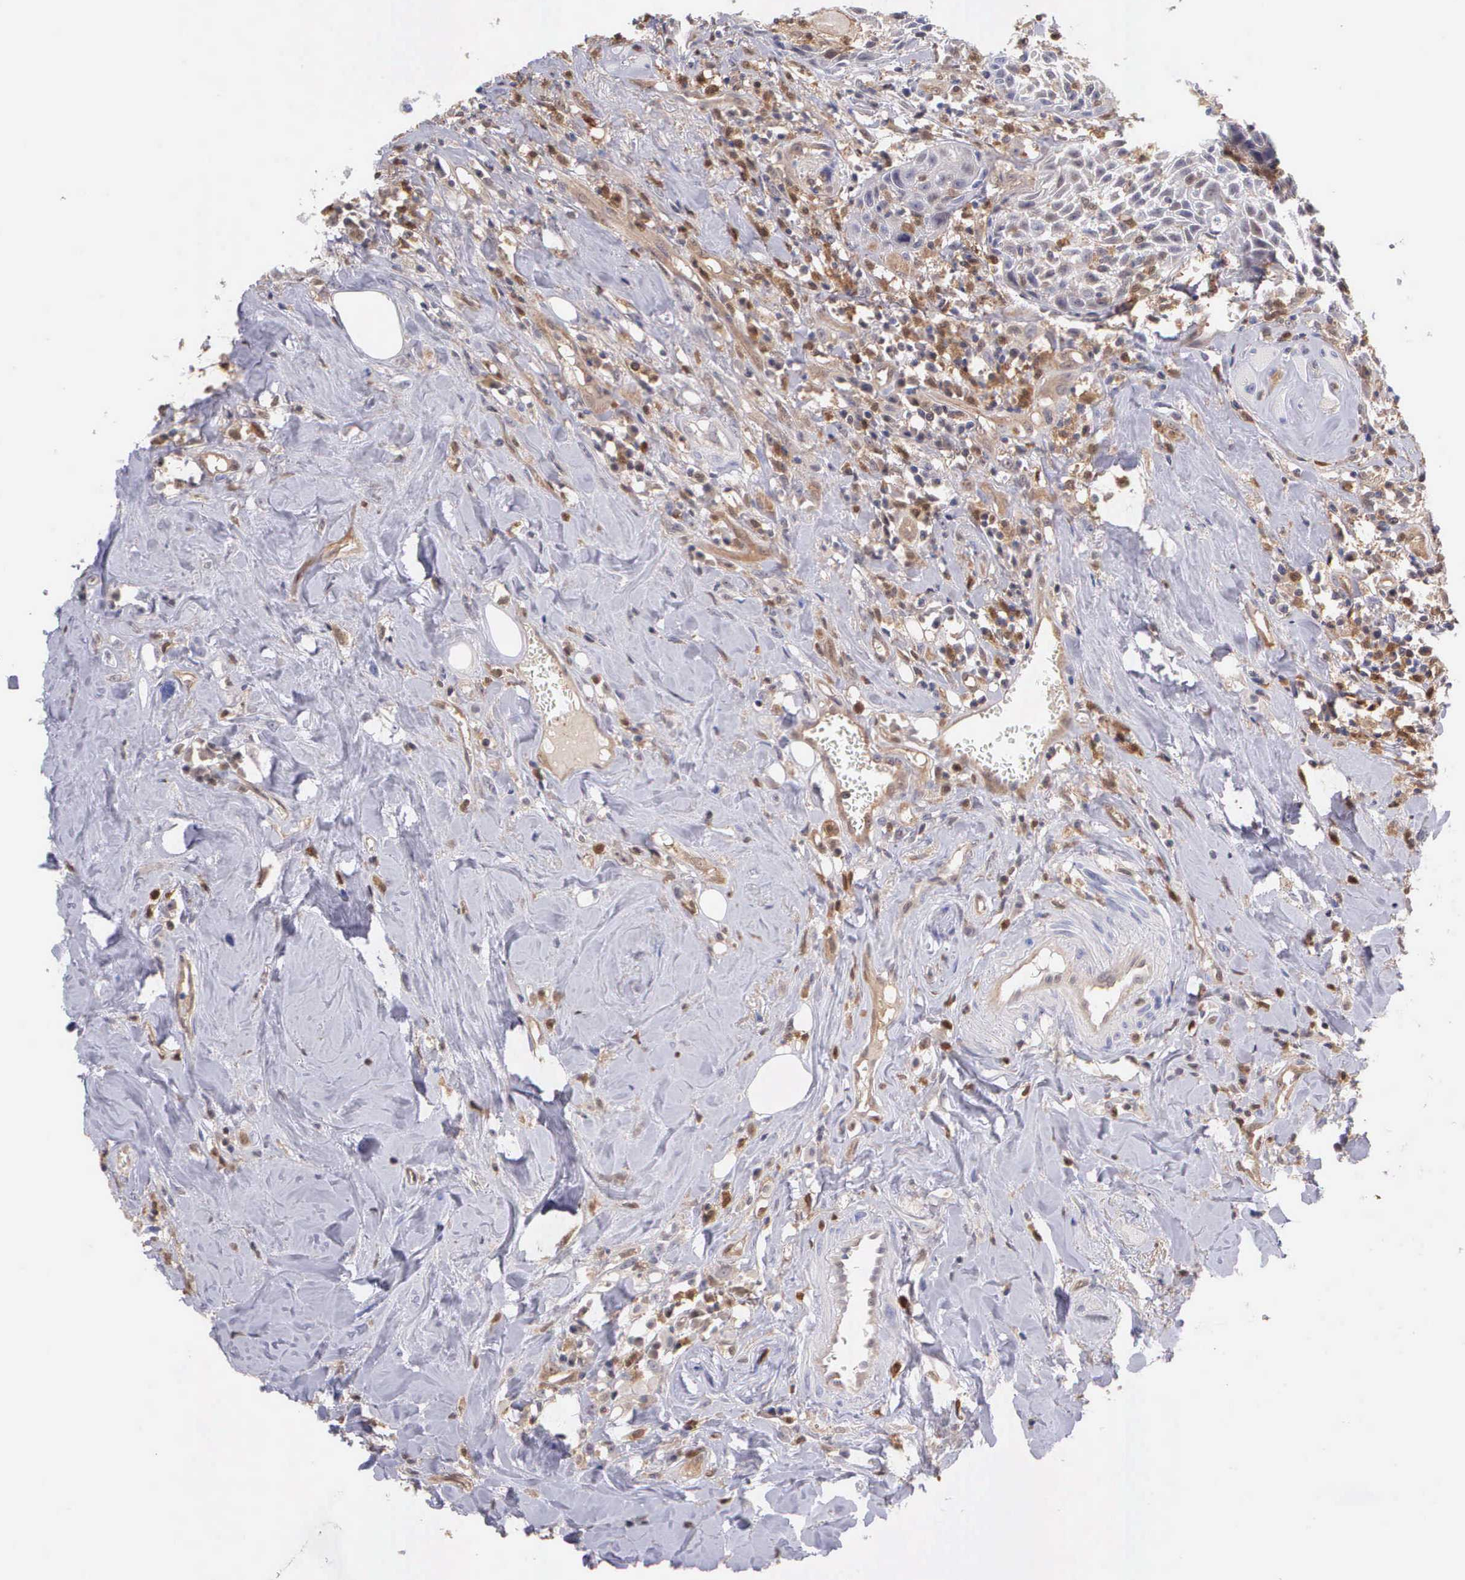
{"staining": {"intensity": "weak", "quantity": "<25%", "location": "cytoplasmic/membranous"}, "tissue": "head and neck cancer", "cell_type": "Tumor cells", "image_type": "cancer", "snomed": [{"axis": "morphology", "description": "Squamous cell carcinoma, NOS"}, {"axis": "topography", "description": "Oral tissue"}, {"axis": "topography", "description": "Head-Neck"}], "caption": "Tumor cells are negative for protein expression in human head and neck squamous cell carcinoma. (Brightfield microscopy of DAB (3,3'-diaminobenzidine) IHC at high magnification).", "gene": "BID", "patient": {"sex": "female", "age": 82}}